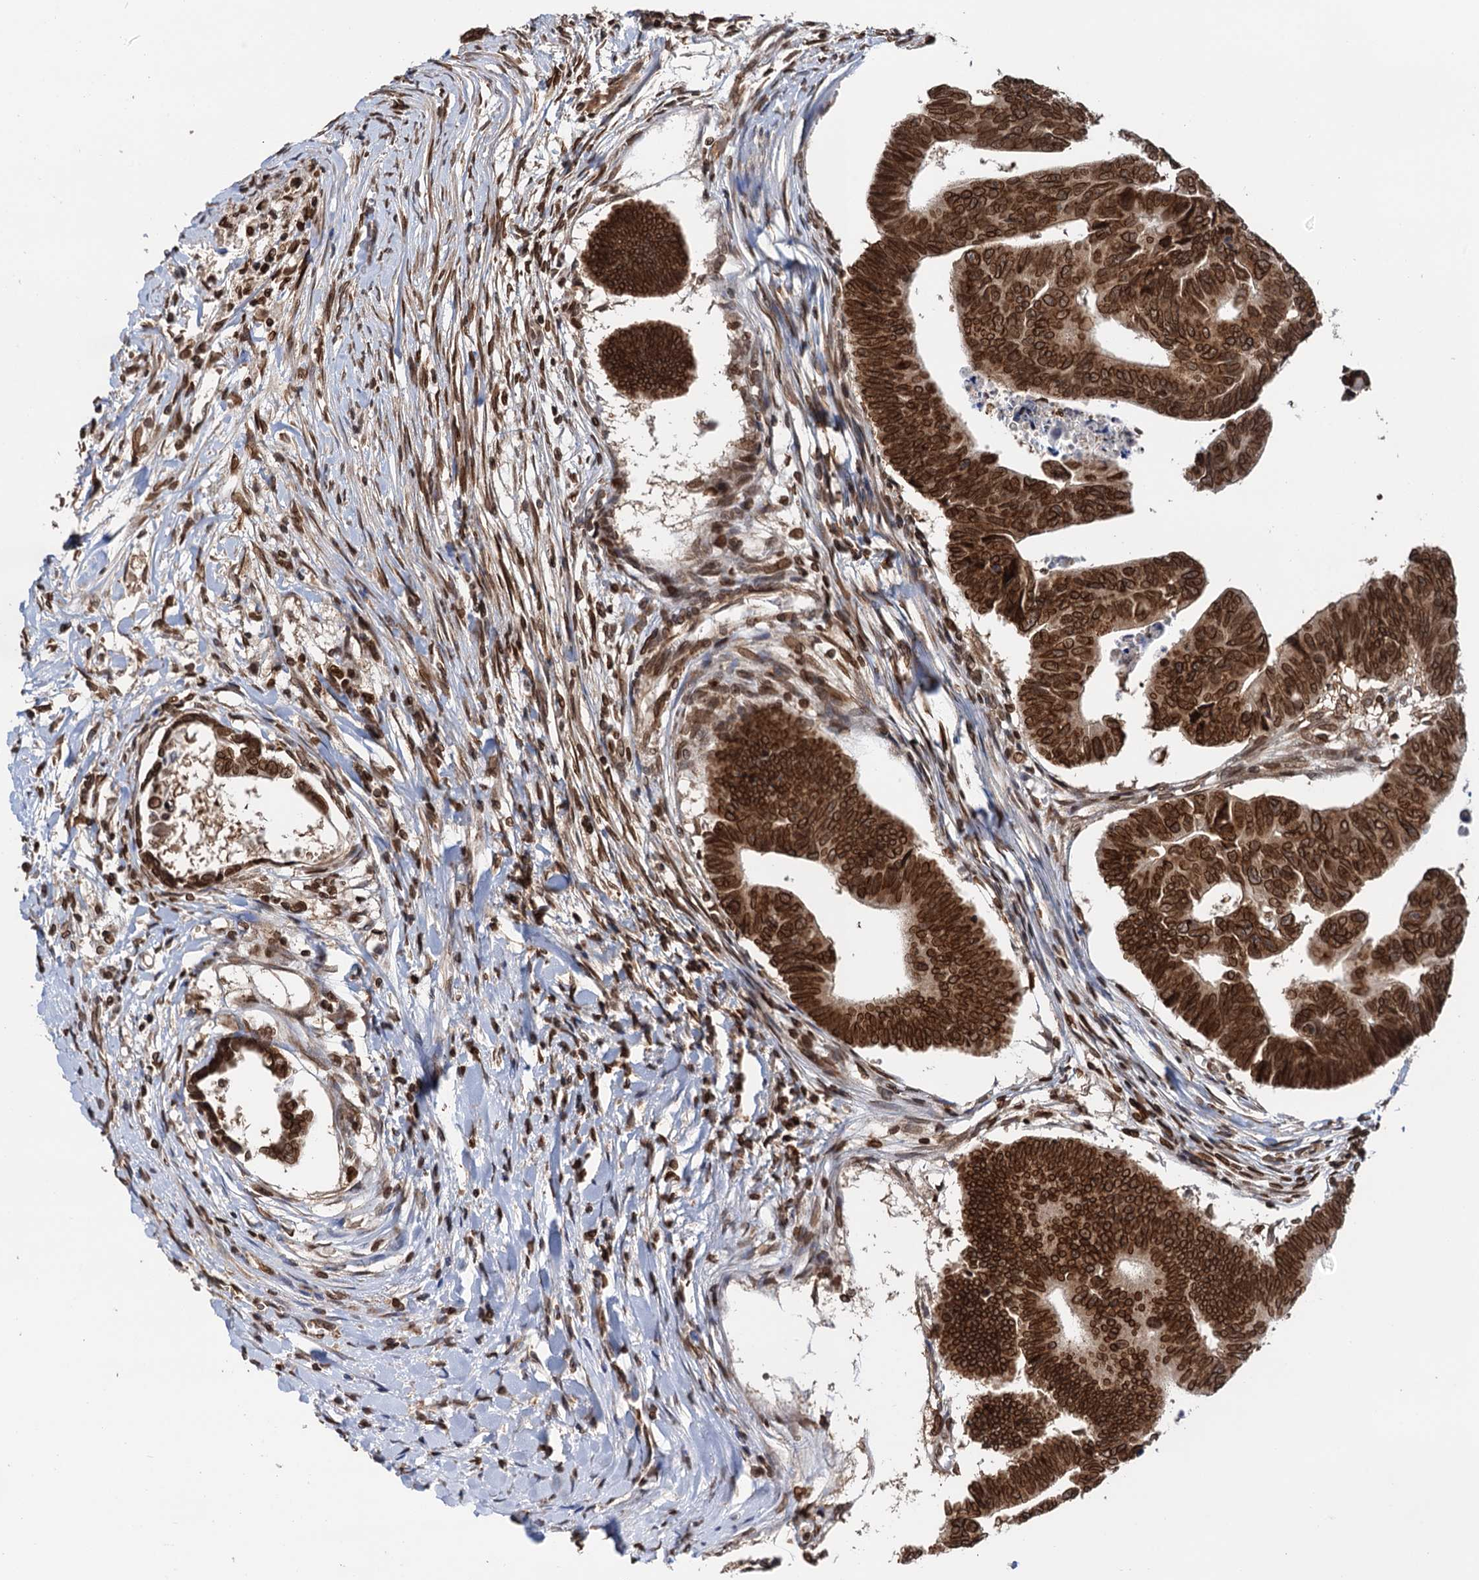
{"staining": {"intensity": "strong", "quantity": ">75%", "location": "nuclear"}, "tissue": "colorectal cancer", "cell_type": "Tumor cells", "image_type": "cancer", "snomed": [{"axis": "morphology", "description": "Adenocarcinoma, NOS"}, {"axis": "topography", "description": "Rectum"}], "caption": "Strong nuclear expression is identified in about >75% of tumor cells in adenocarcinoma (colorectal).", "gene": "ZC3H13", "patient": {"sex": "female", "age": 65}}